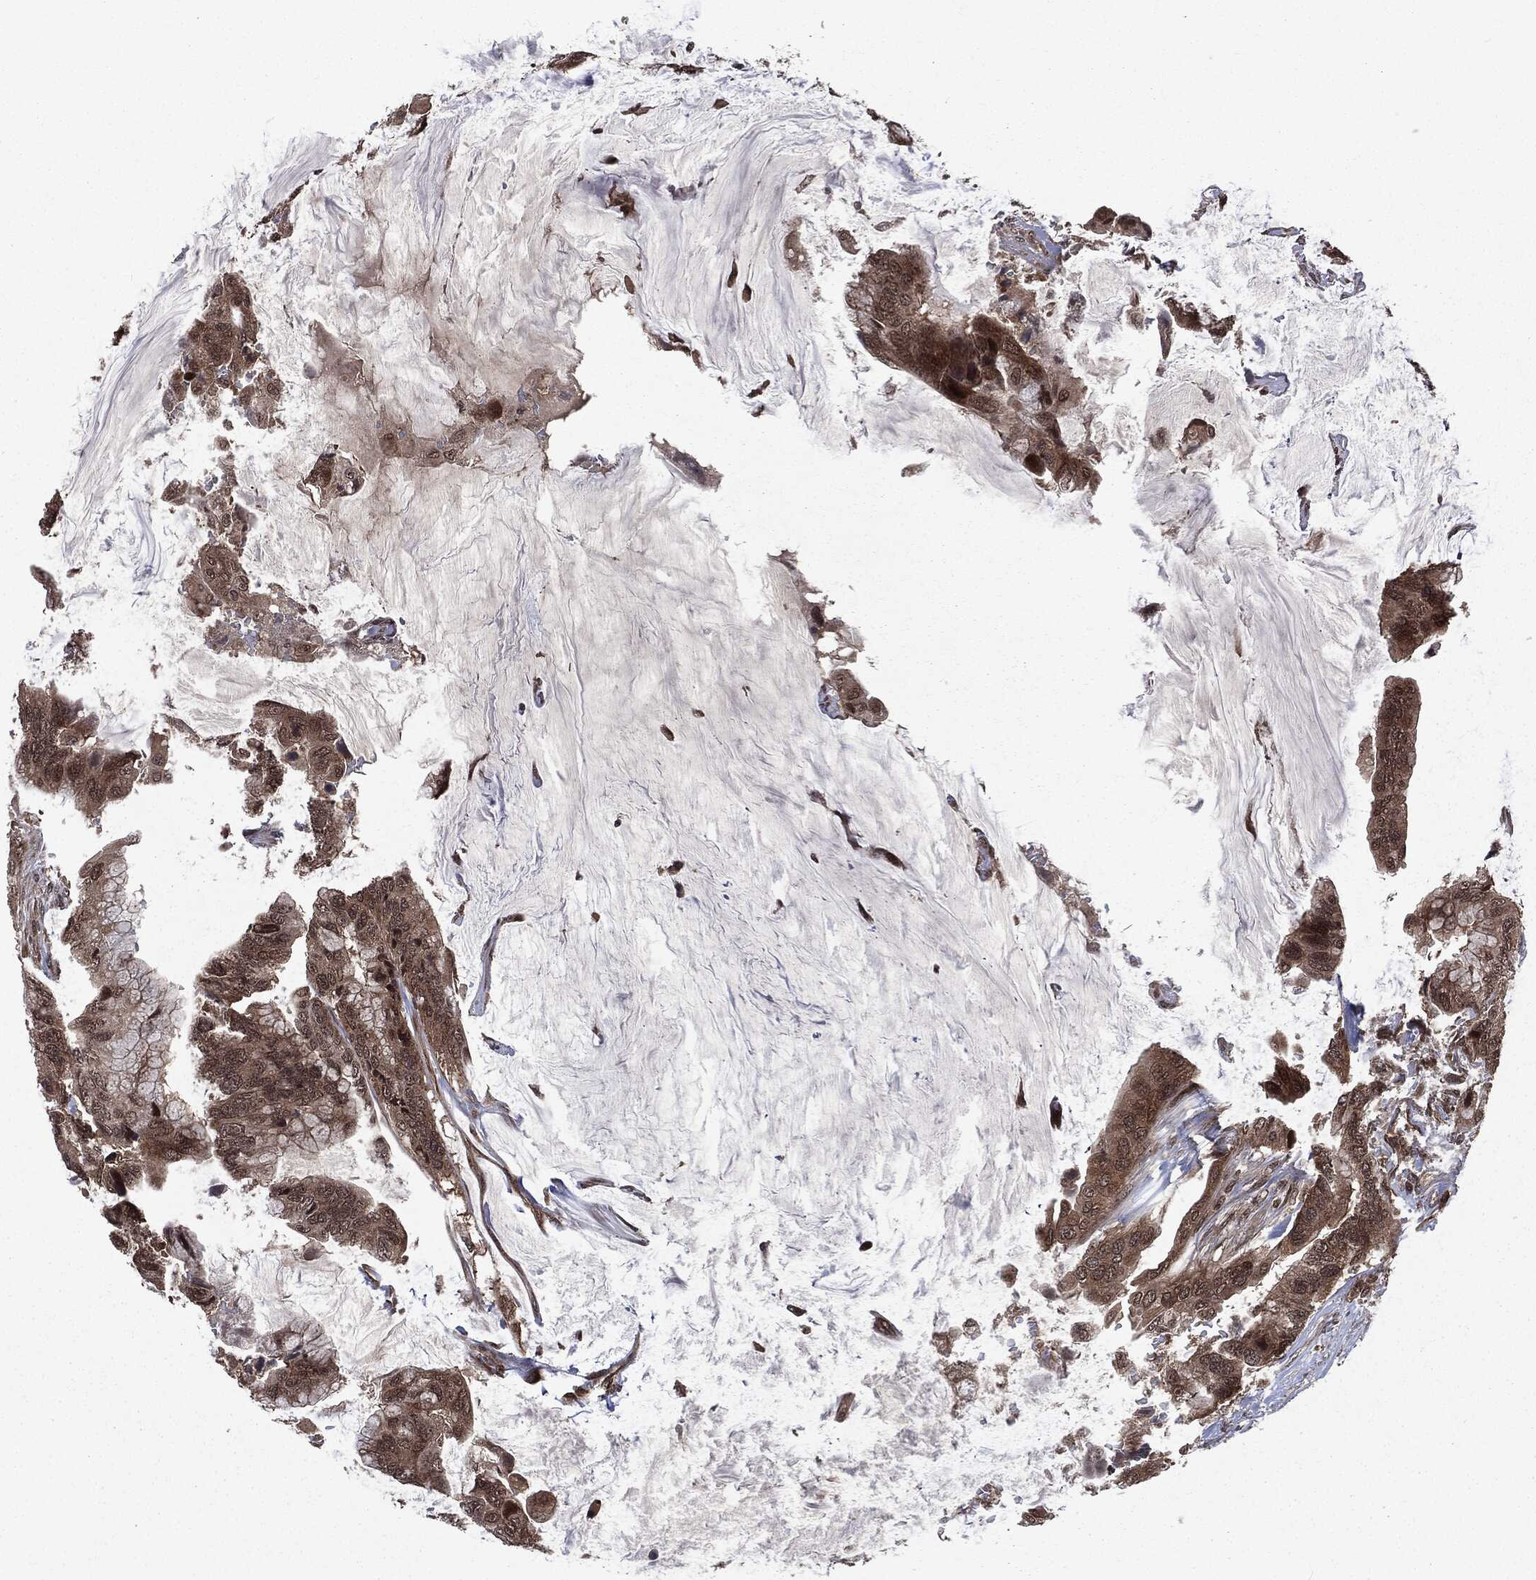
{"staining": {"intensity": "moderate", "quantity": ">75%", "location": "cytoplasmic/membranous,nuclear"}, "tissue": "colorectal cancer", "cell_type": "Tumor cells", "image_type": "cancer", "snomed": [{"axis": "morphology", "description": "Adenocarcinoma, NOS"}, {"axis": "topography", "description": "Rectum"}], "caption": "DAB (3,3'-diaminobenzidine) immunohistochemical staining of human colorectal cancer shows moderate cytoplasmic/membranous and nuclear protein positivity in about >75% of tumor cells. The protein is shown in brown color, while the nuclei are stained blue.", "gene": "STAU2", "patient": {"sex": "female", "age": 59}}